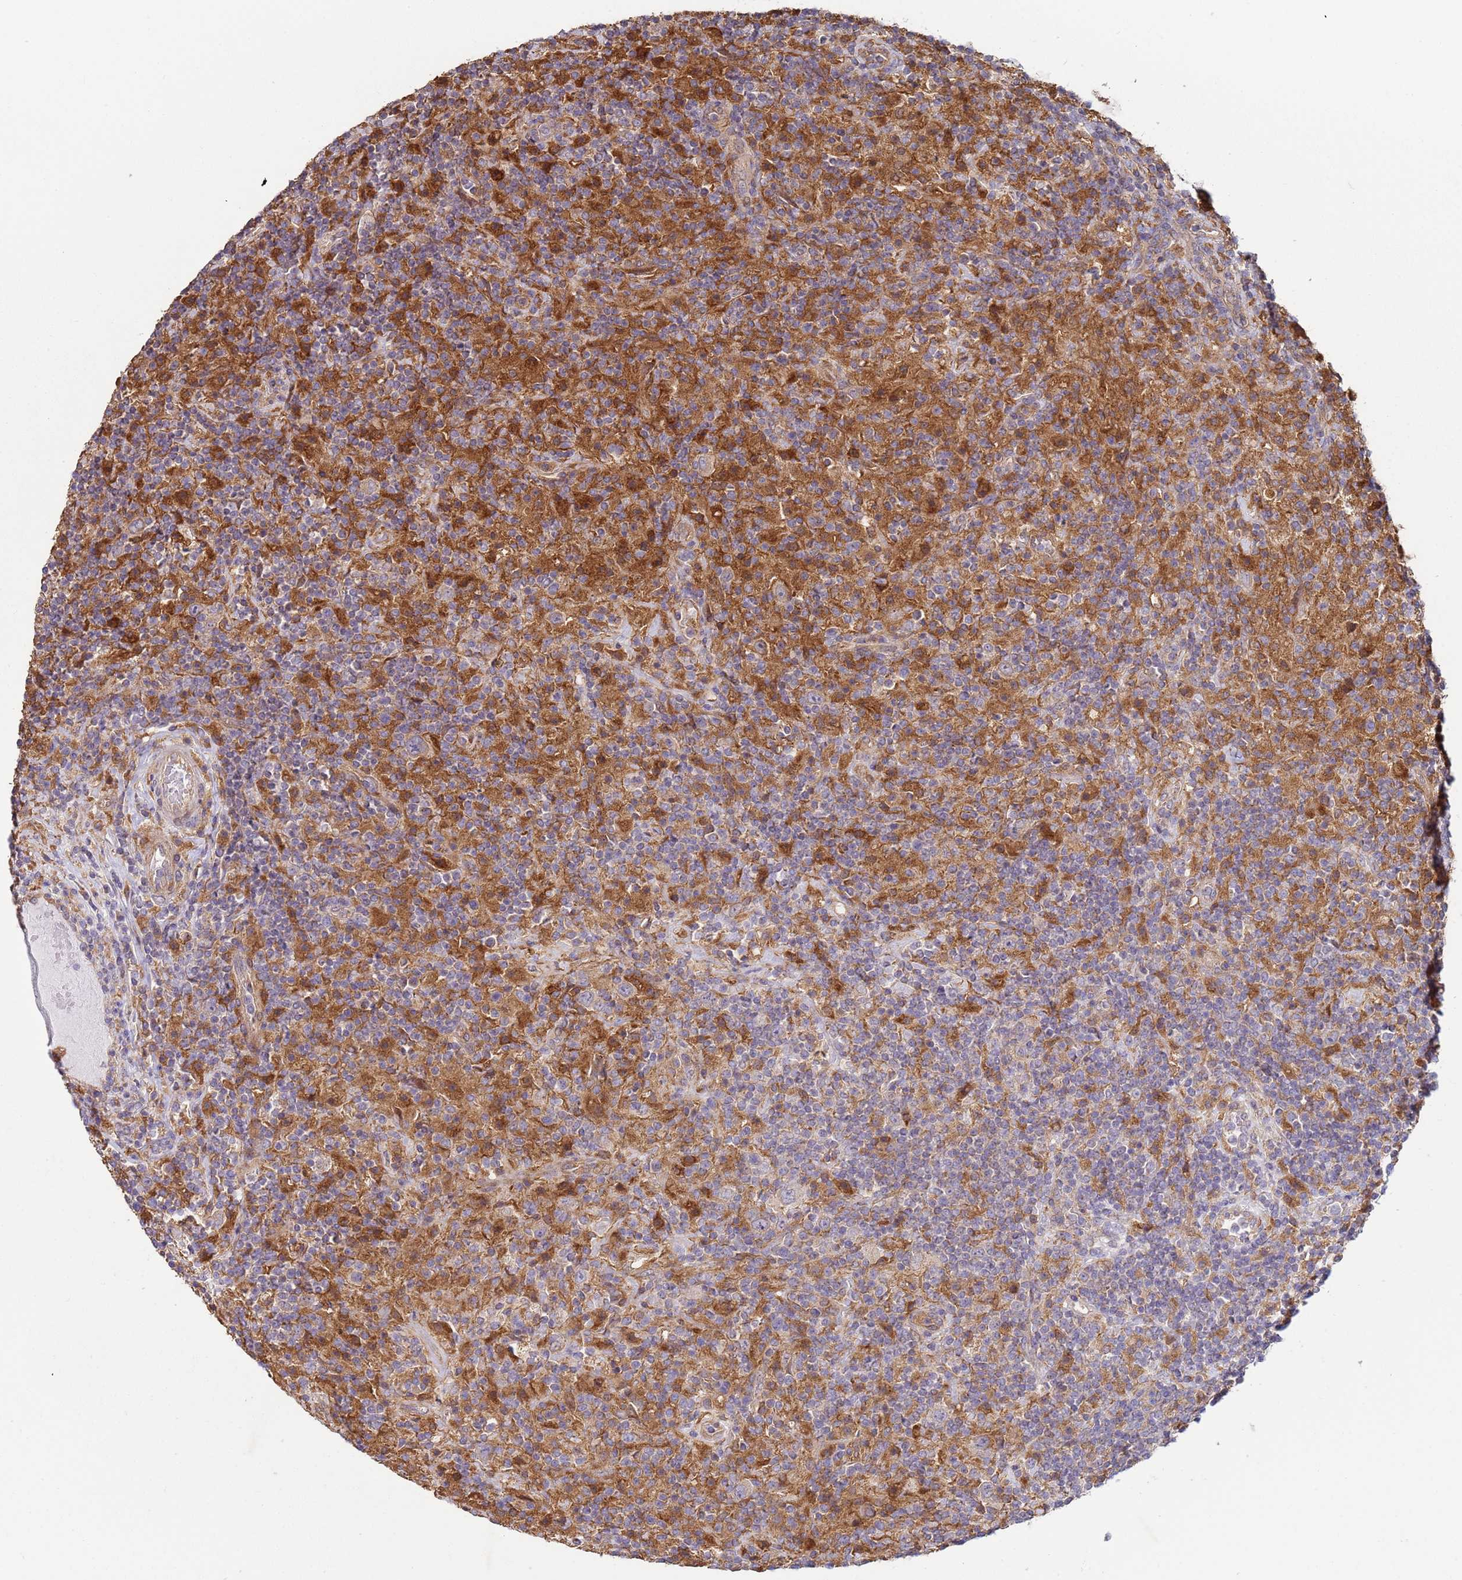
{"staining": {"intensity": "weak", "quantity": "25%-75%", "location": "cytoplasmic/membranous"}, "tissue": "lymphoma", "cell_type": "Tumor cells", "image_type": "cancer", "snomed": [{"axis": "morphology", "description": "Hodgkin's disease, NOS"}, {"axis": "topography", "description": "Lymph node"}], "caption": "Human lymphoma stained with a protein marker displays weak staining in tumor cells.", "gene": "DIP2B", "patient": {"sex": "male", "age": 70}}